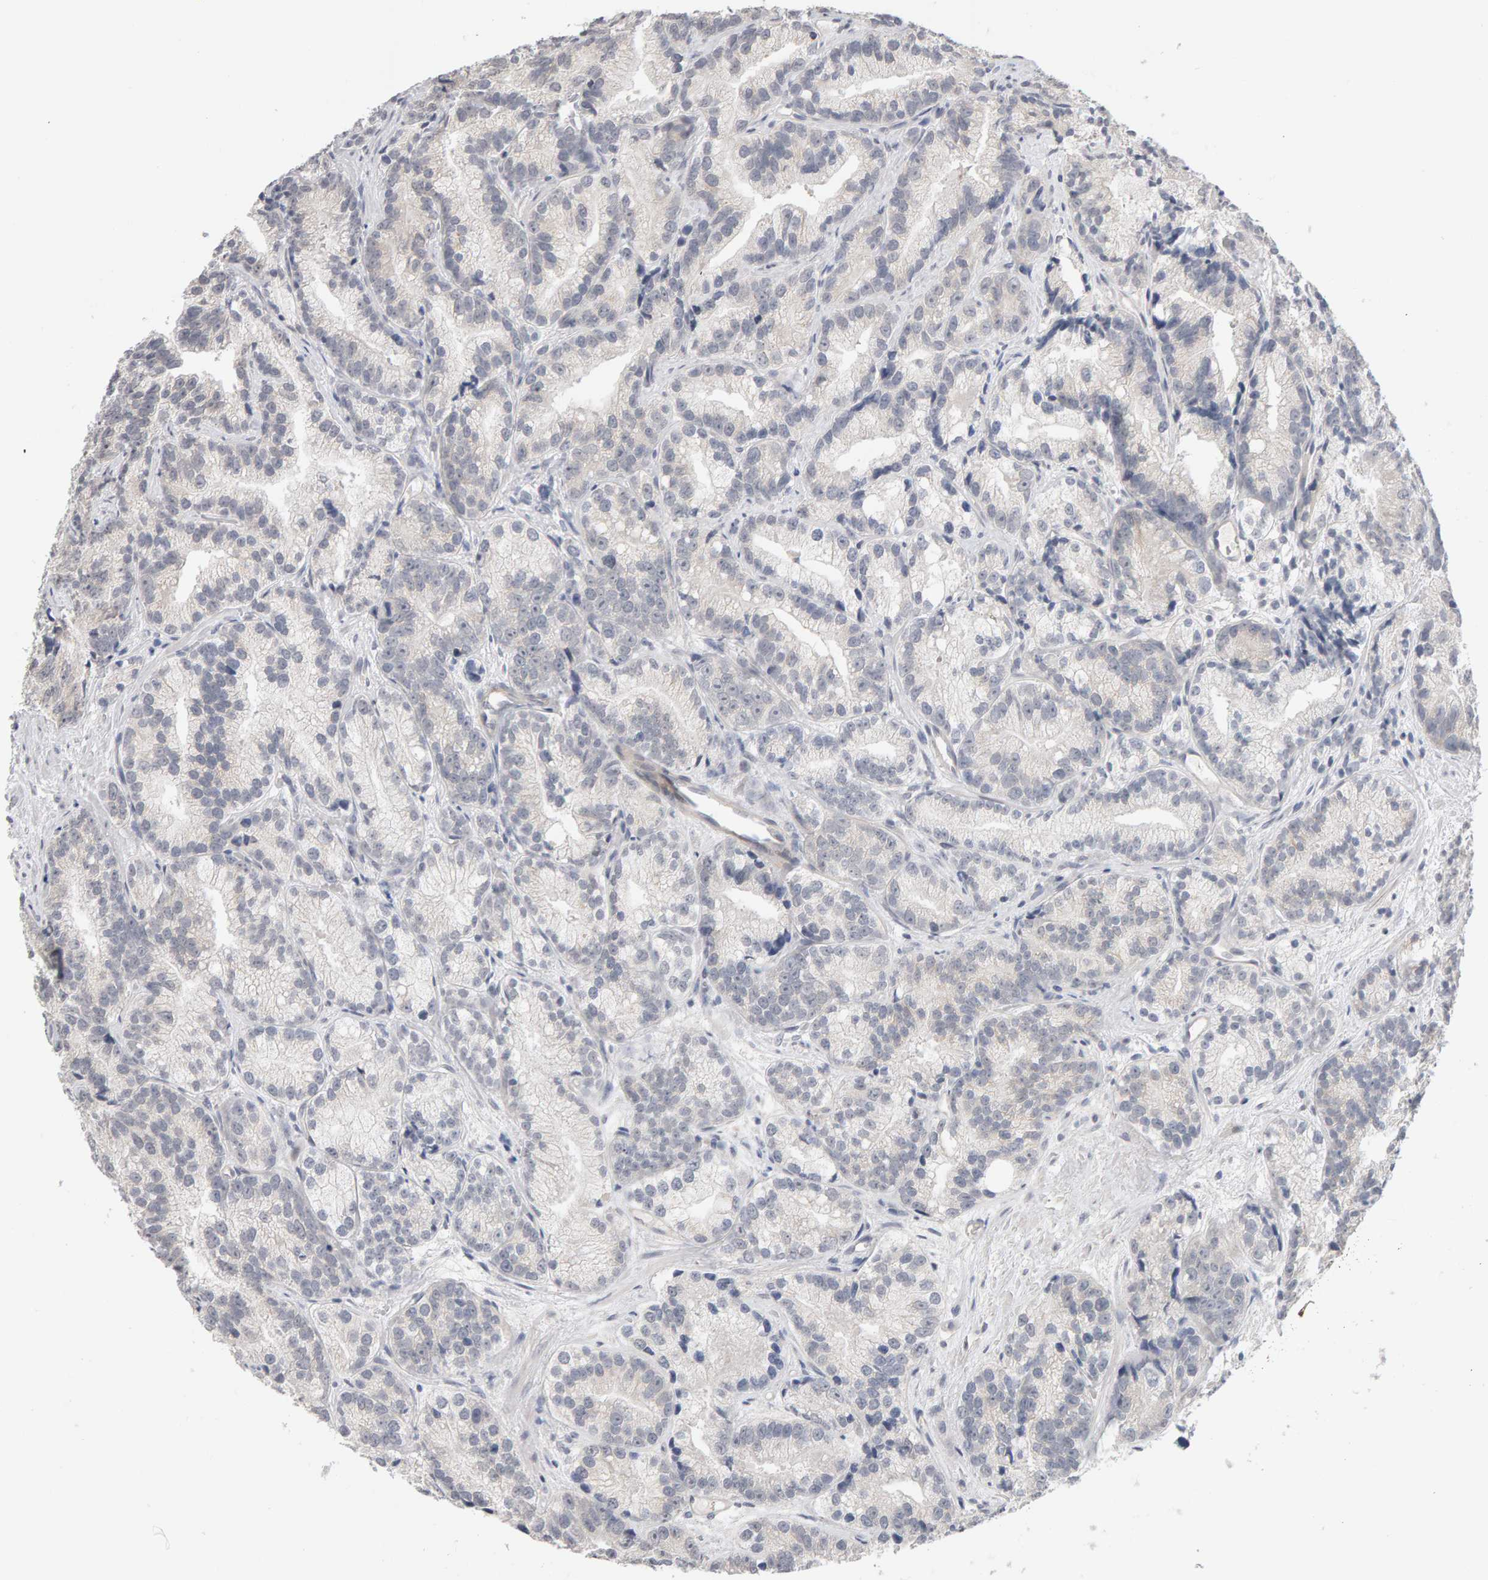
{"staining": {"intensity": "negative", "quantity": "none", "location": "none"}, "tissue": "prostate cancer", "cell_type": "Tumor cells", "image_type": "cancer", "snomed": [{"axis": "morphology", "description": "Adenocarcinoma, Low grade"}, {"axis": "topography", "description": "Prostate"}], "caption": "The IHC image has no significant positivity in tumor cells of prostate cancer tissue.", "gene": "HNF4A", "patient": {"sex": "male", "age": 89}}